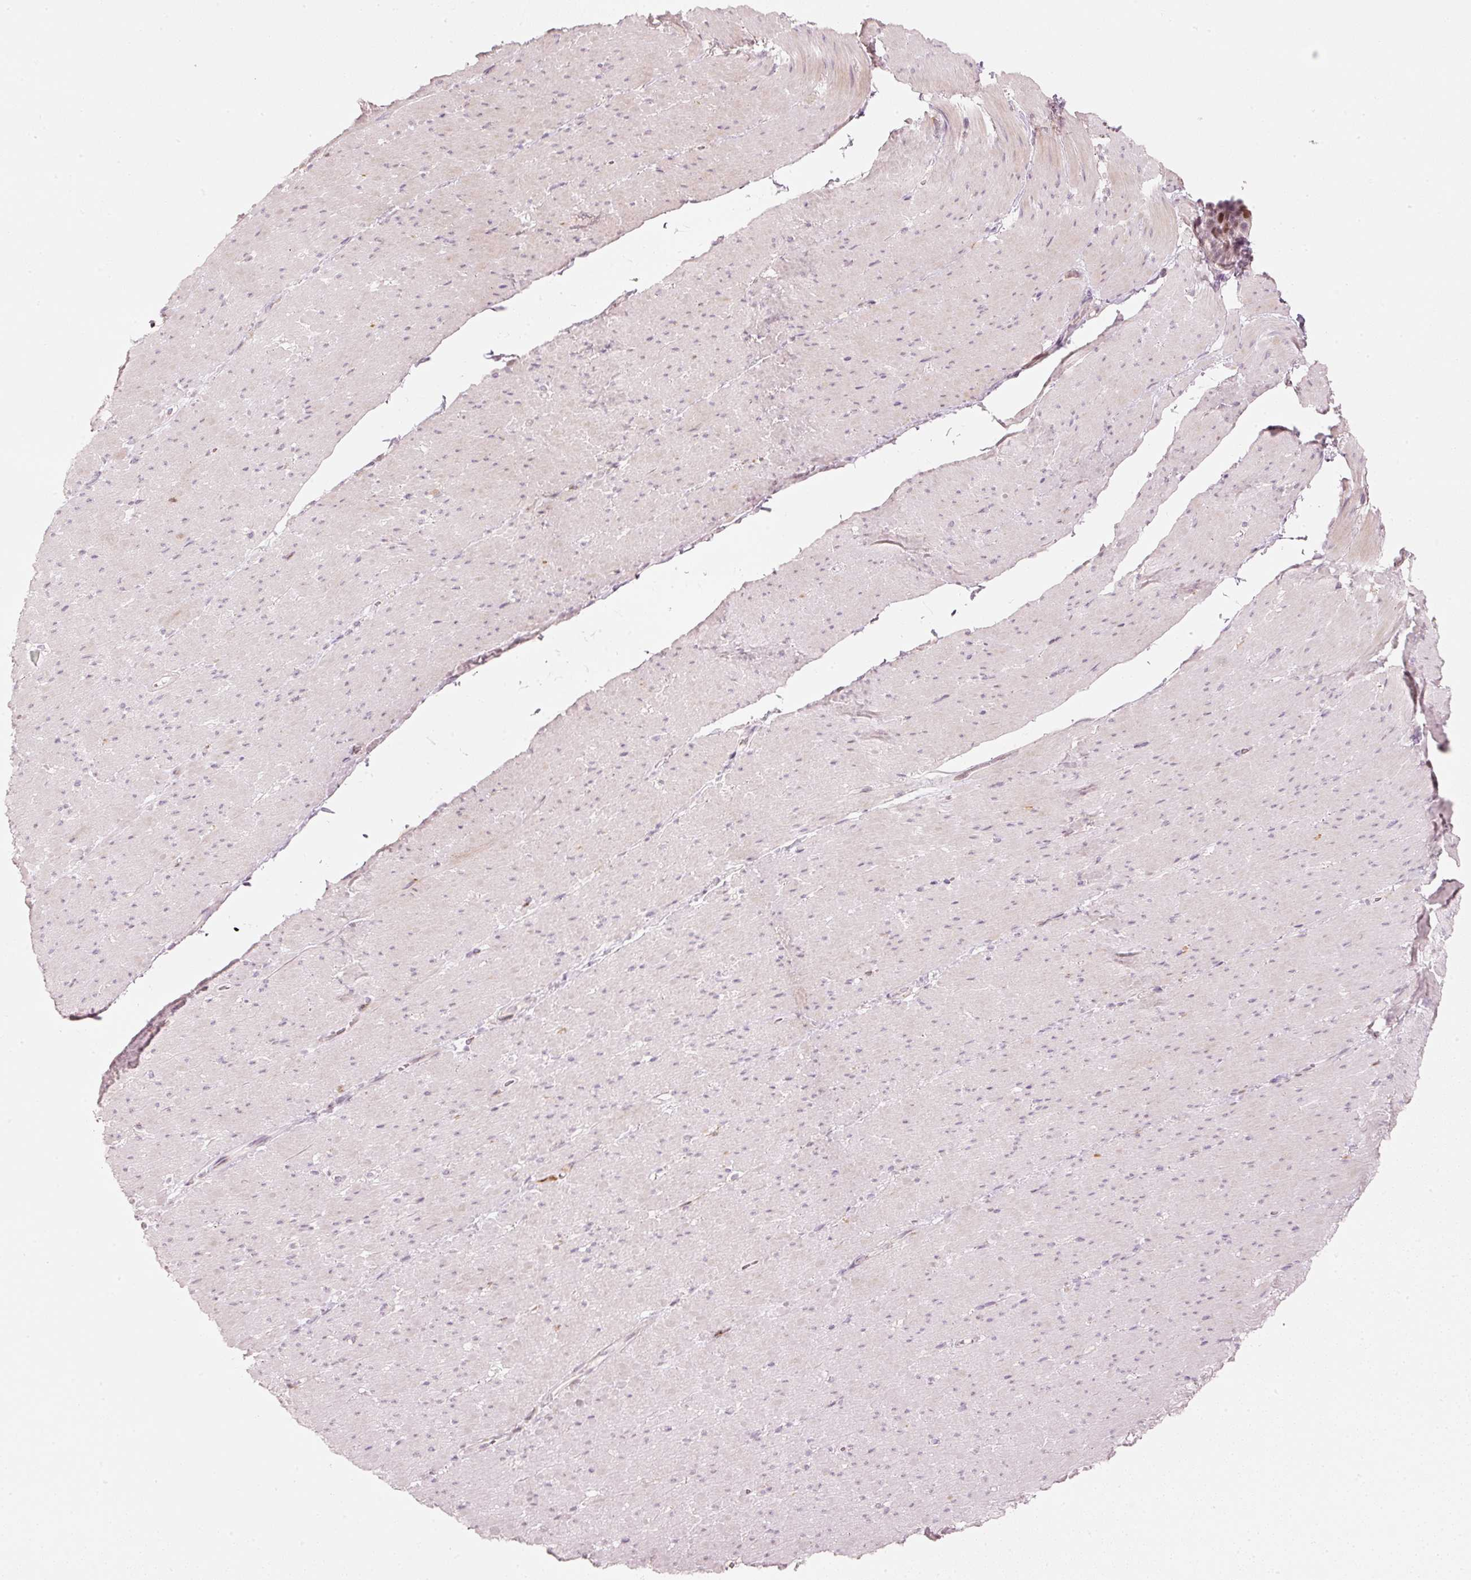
{"staining": {"intensity": "weak", "quantity": "25%-75%", "location": "cytoplasmic/membranous"}, "tissue": "smooth muscle", "cell_type": "Smooth muscle cells", "image_type": "normal", "snomed": [{"axis": "morphology", "description": "Normal tissue, NOS"}, {"axis": "topography", "description": "Smooth muscle"}, {"axis": "topography", "description": "Rectum"}], "caption": "This is a micrograph of immunohistochemistry (IHC) staining of normal smooth muscle, which shows weak expression in the cytoplasmic/membranous of smooth muscle cells.", "gene": "TREX2", "patient": {"sex": "male", "age": 53}}